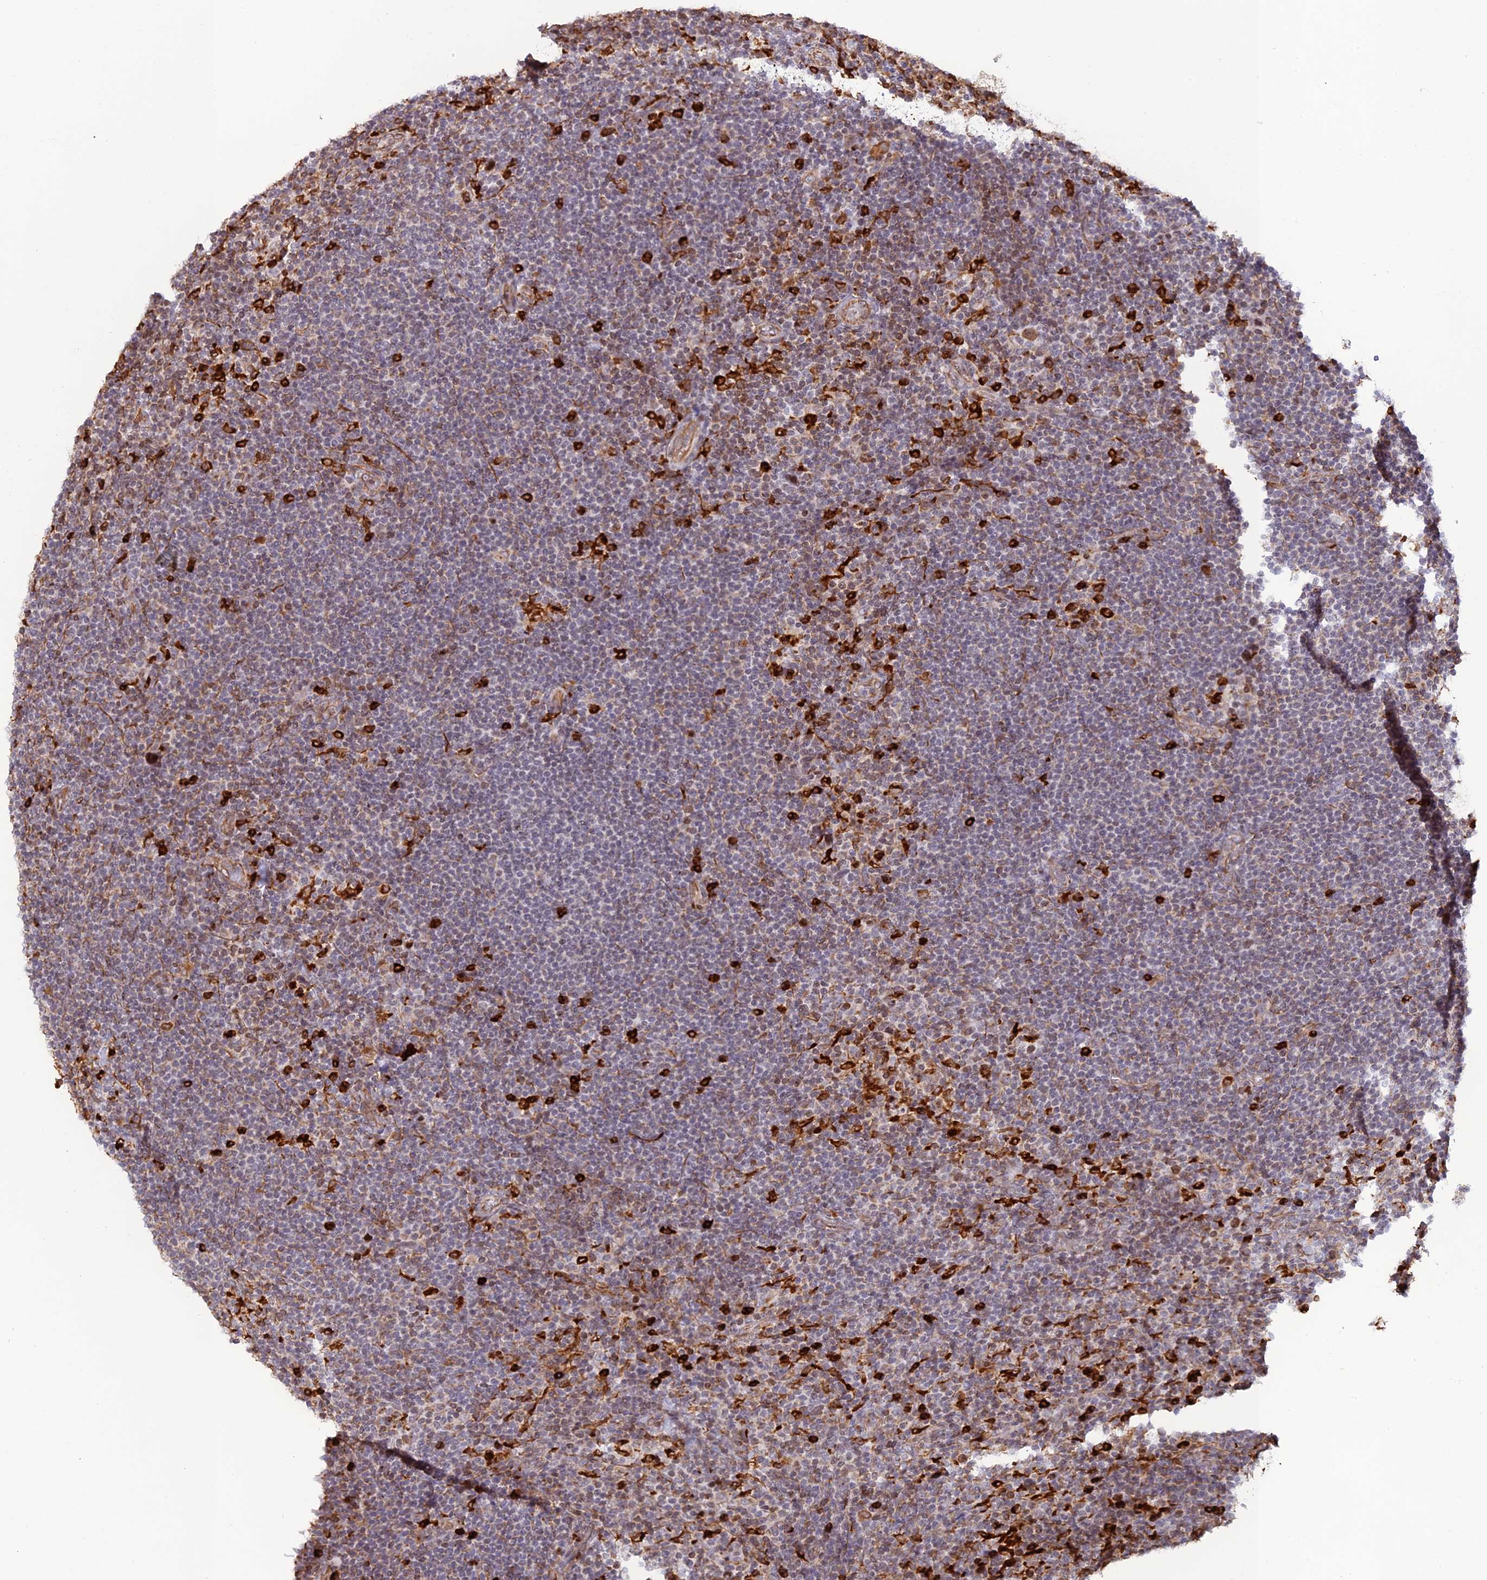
{"staining": {"intensity": "weak", "quantity": "<25%", "location": "cytoplasmic/membranous,nuclear"}, "tissue": "lymphoma", "cell_type": "Tumor cells", "image_type": "cancer", "snomed": [{"axis": "morphology", "description": "Hodgkin's disease, NOS"}, {"axis": "topography", "description": "Lymph node"}], "caption": "This is an immunohistochemistry micrograph of human Hodgkin's disease. There is no expression in tumor cells.", "gene": "APOBR", "patient": {"sex": "female", "age": 57}}